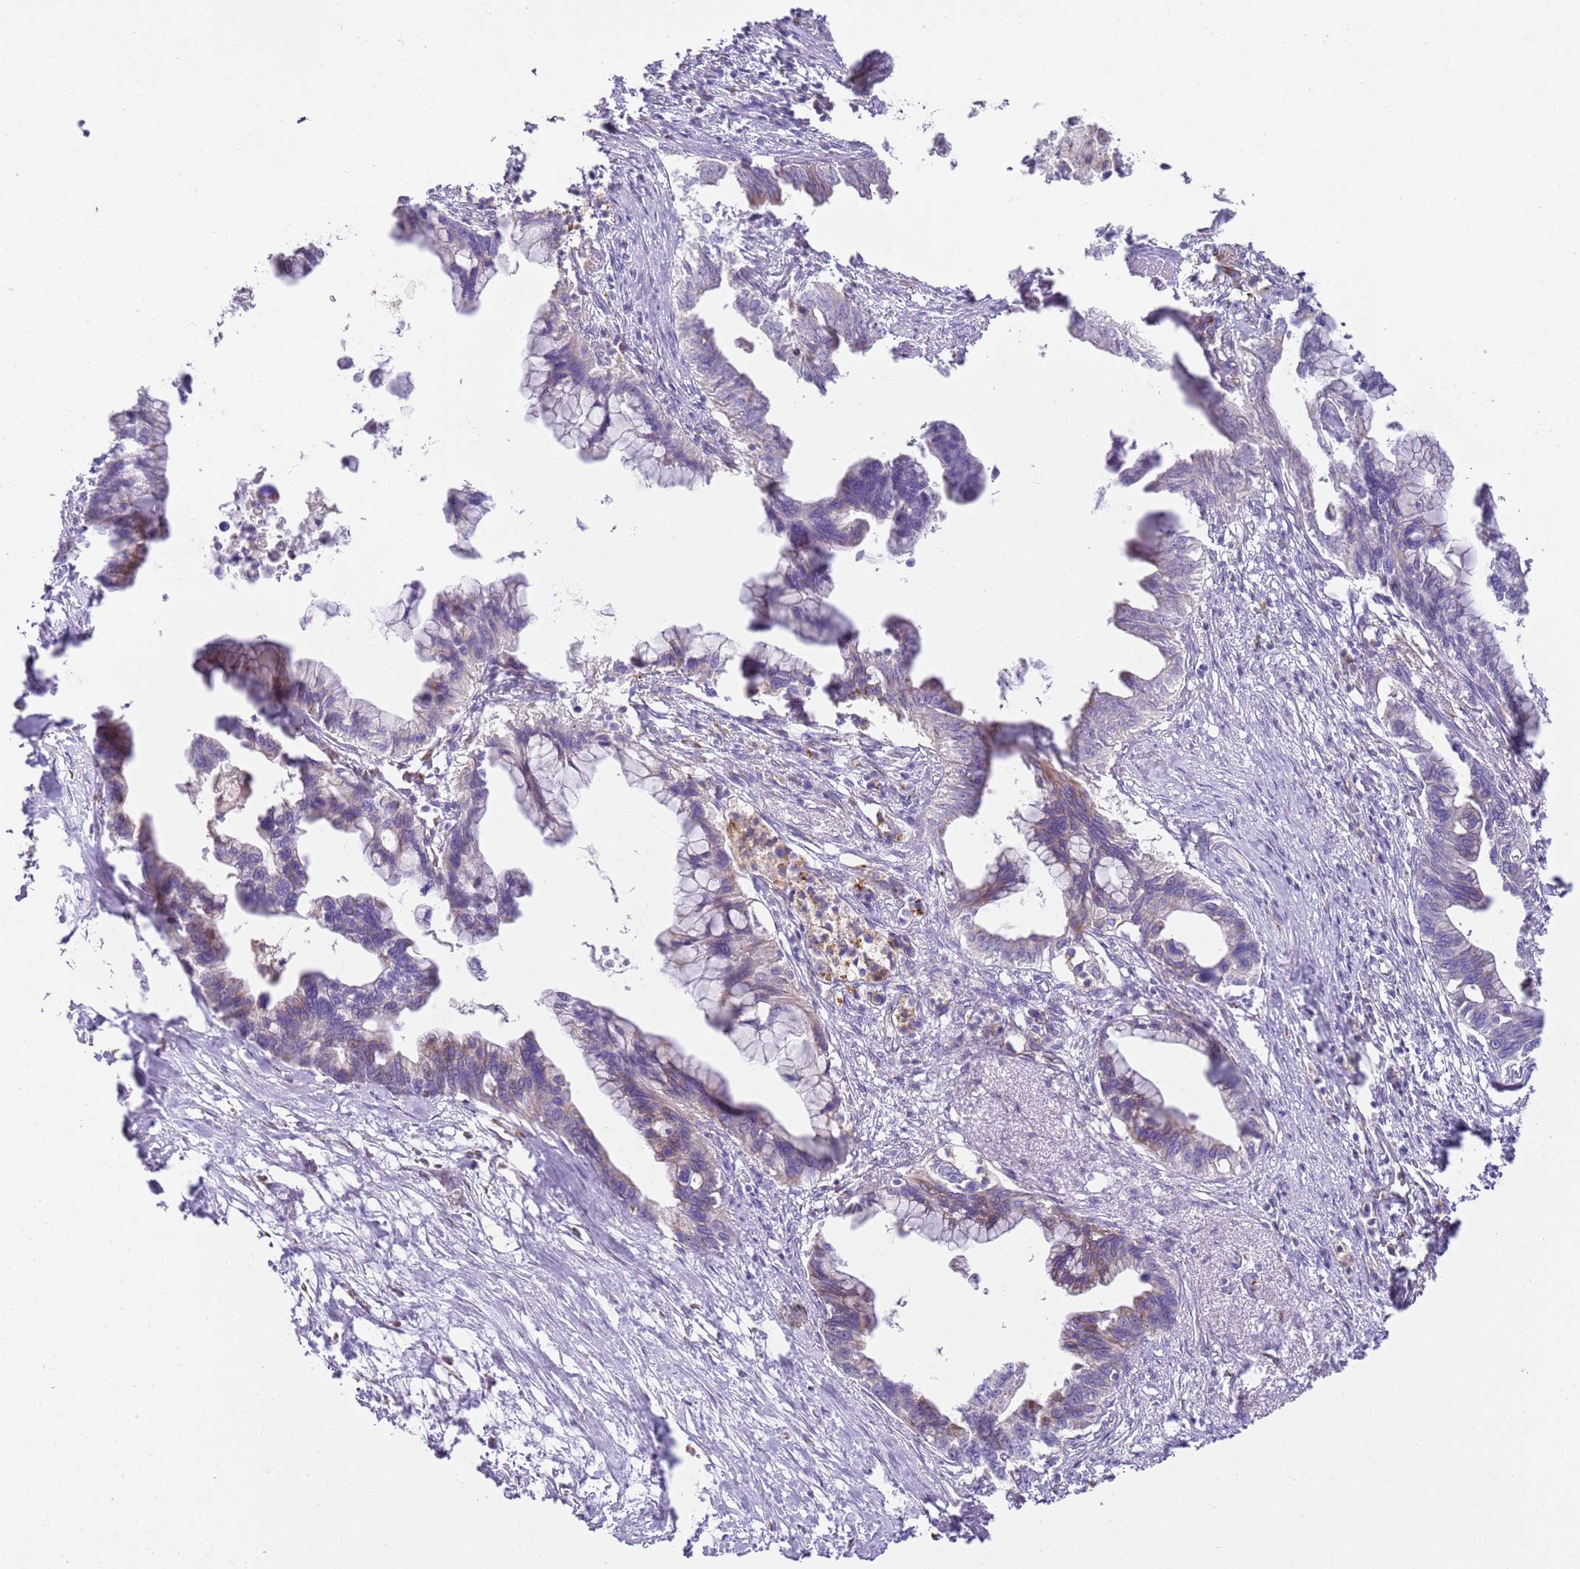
{"staining": {"intensity": "weak", "quantity": "<25%", "location": "cytoplasmic/membranous"}, "tissue": "pancreatic cancer", "cell_type": "Tumor cells", "image_type": "cancer", "snomed": [{"axis": "morphology", "description": "Adenocarcinoma, NOS"}, {"axis": "topography", "description": "Pancreas"}], "caption": "Pancreatic cancer stained for a protein using IHC displays no expression tumor cells.", "gene": "GRAP", "patient": {"sex": "female", "age": 83}}